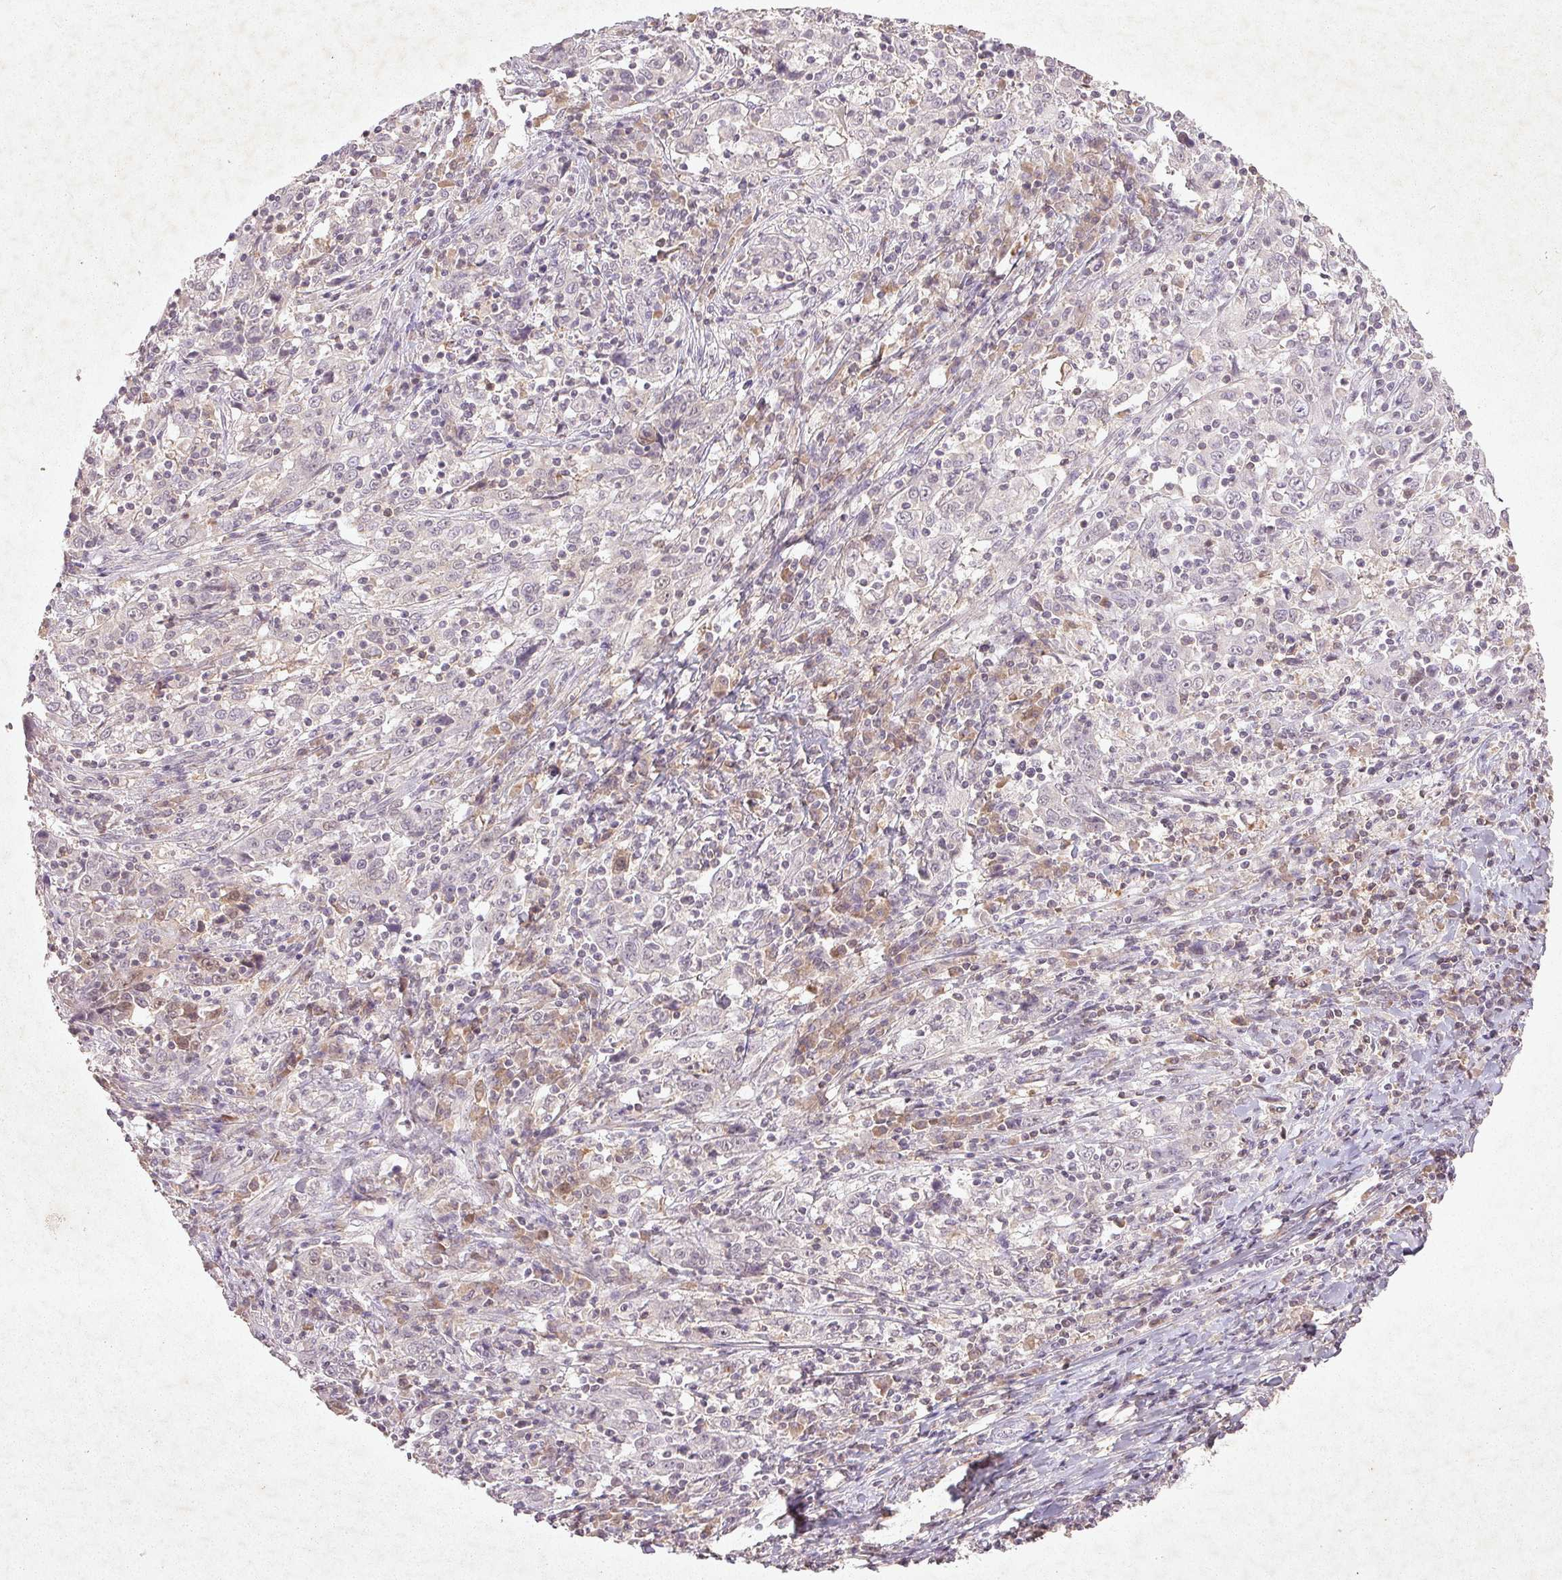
{"staining": {"intensity": "negative", "quantity": "none", "location": "none"}, "tissue": "cervical cancer", "cell_type": "Tumor cells", "image_type": "cancer", "snomed": [{"axis": "morphology", "description": "Squamous cell carcinoma, NOS"}, {"axis": "topography", "description": "Cervix"}], "caption": "This is an immunohistochemistry (IHC) micrograph of human cervical cancer. There is no expression in tumor cells.", "gene": "FAM168B", "patient": {"sex": "female", "age": 46}}